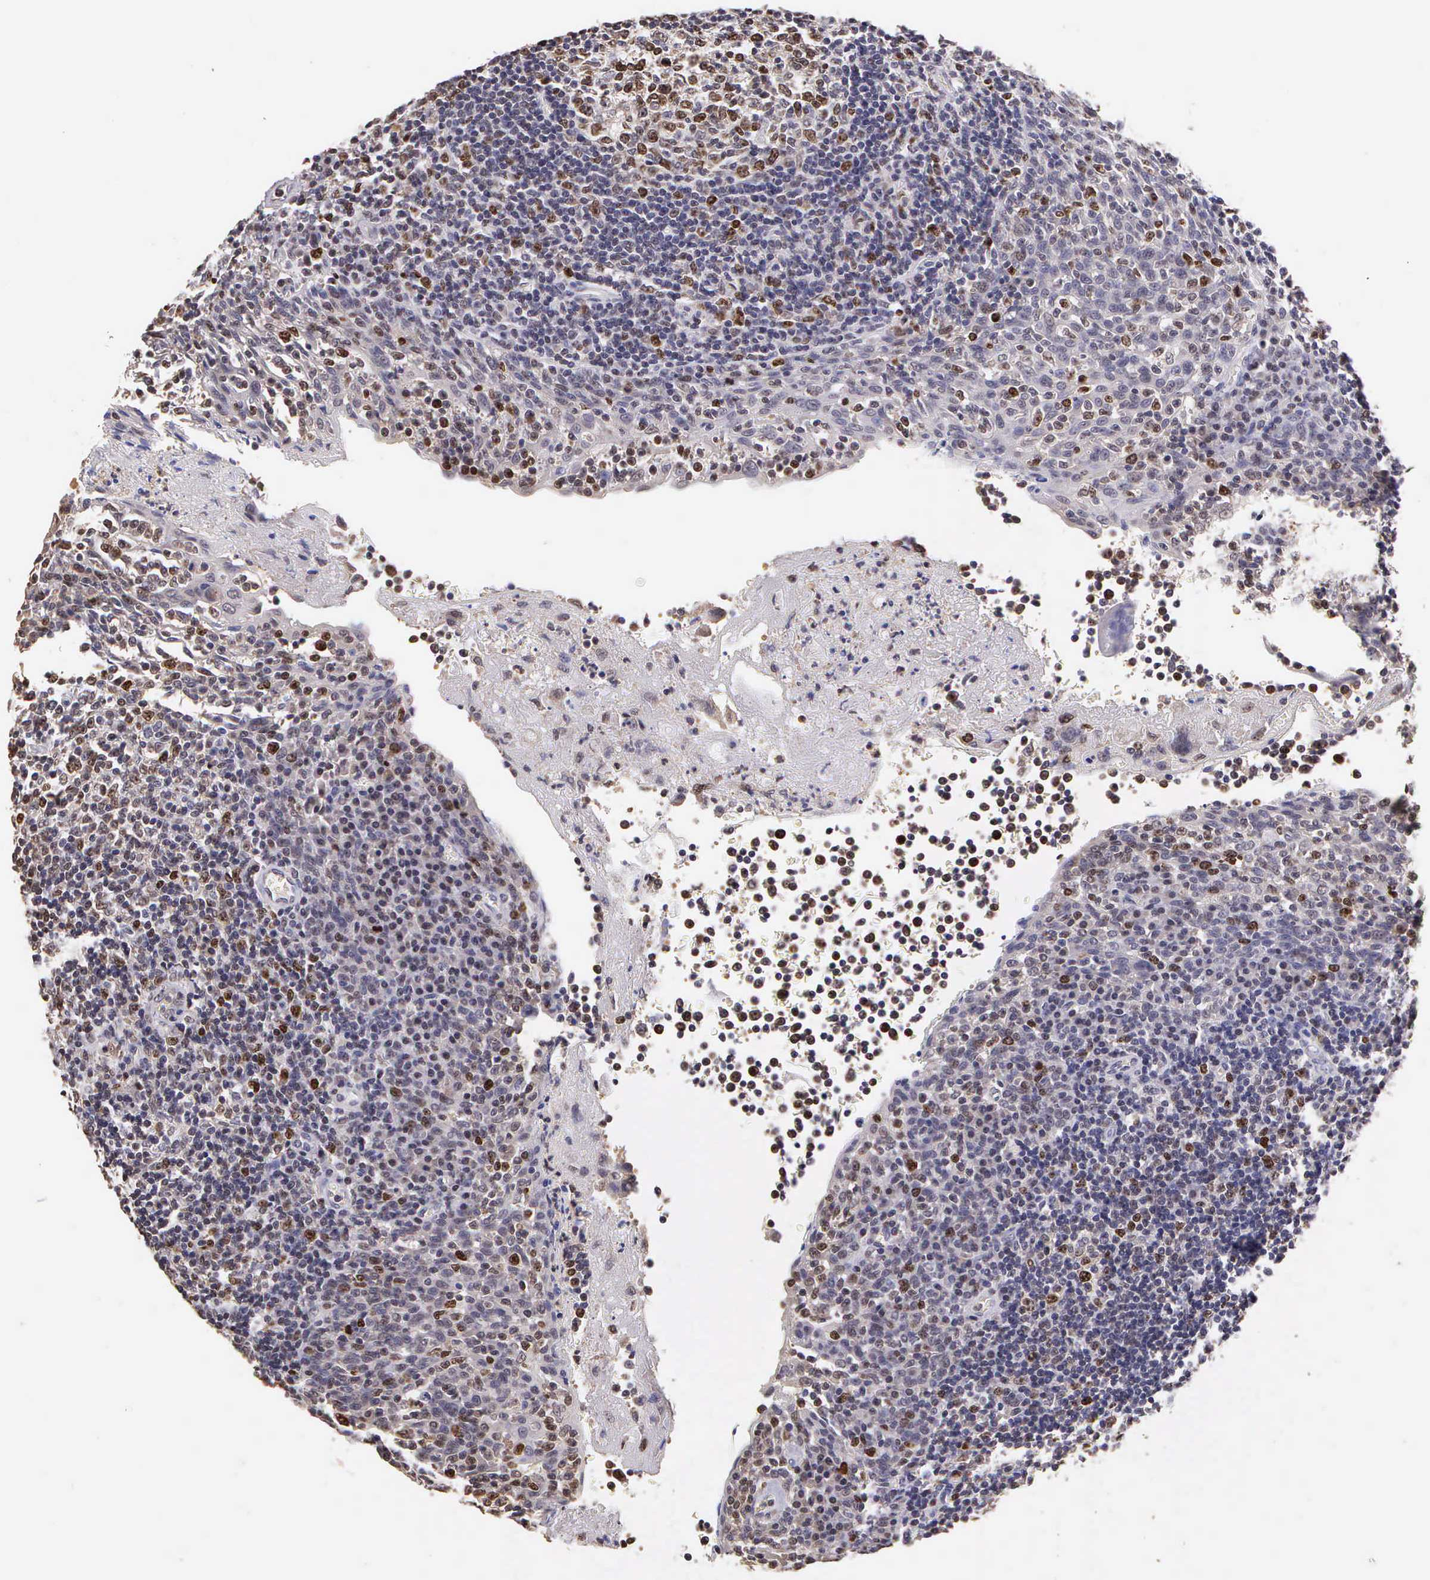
{"staining": {"intensity": "strong", "quantity": "25%-75%", "location": "nuclear"}, "tissue": "tonsil", "cell_type": "Germinal center cells", "image_type": "normal", "snomed": [{"axis": "morphology", "description": "Normal tissue, NOS"}, {"axis": "topography", "description": "Tonsil"}], "caption": "Germinal center cells exhibit strong nuclear expression in approximately 25%-75% of cells in unremarkable tonsil.", "gene": "MKI67", "patient": {"sex": "female", "age": 3}}